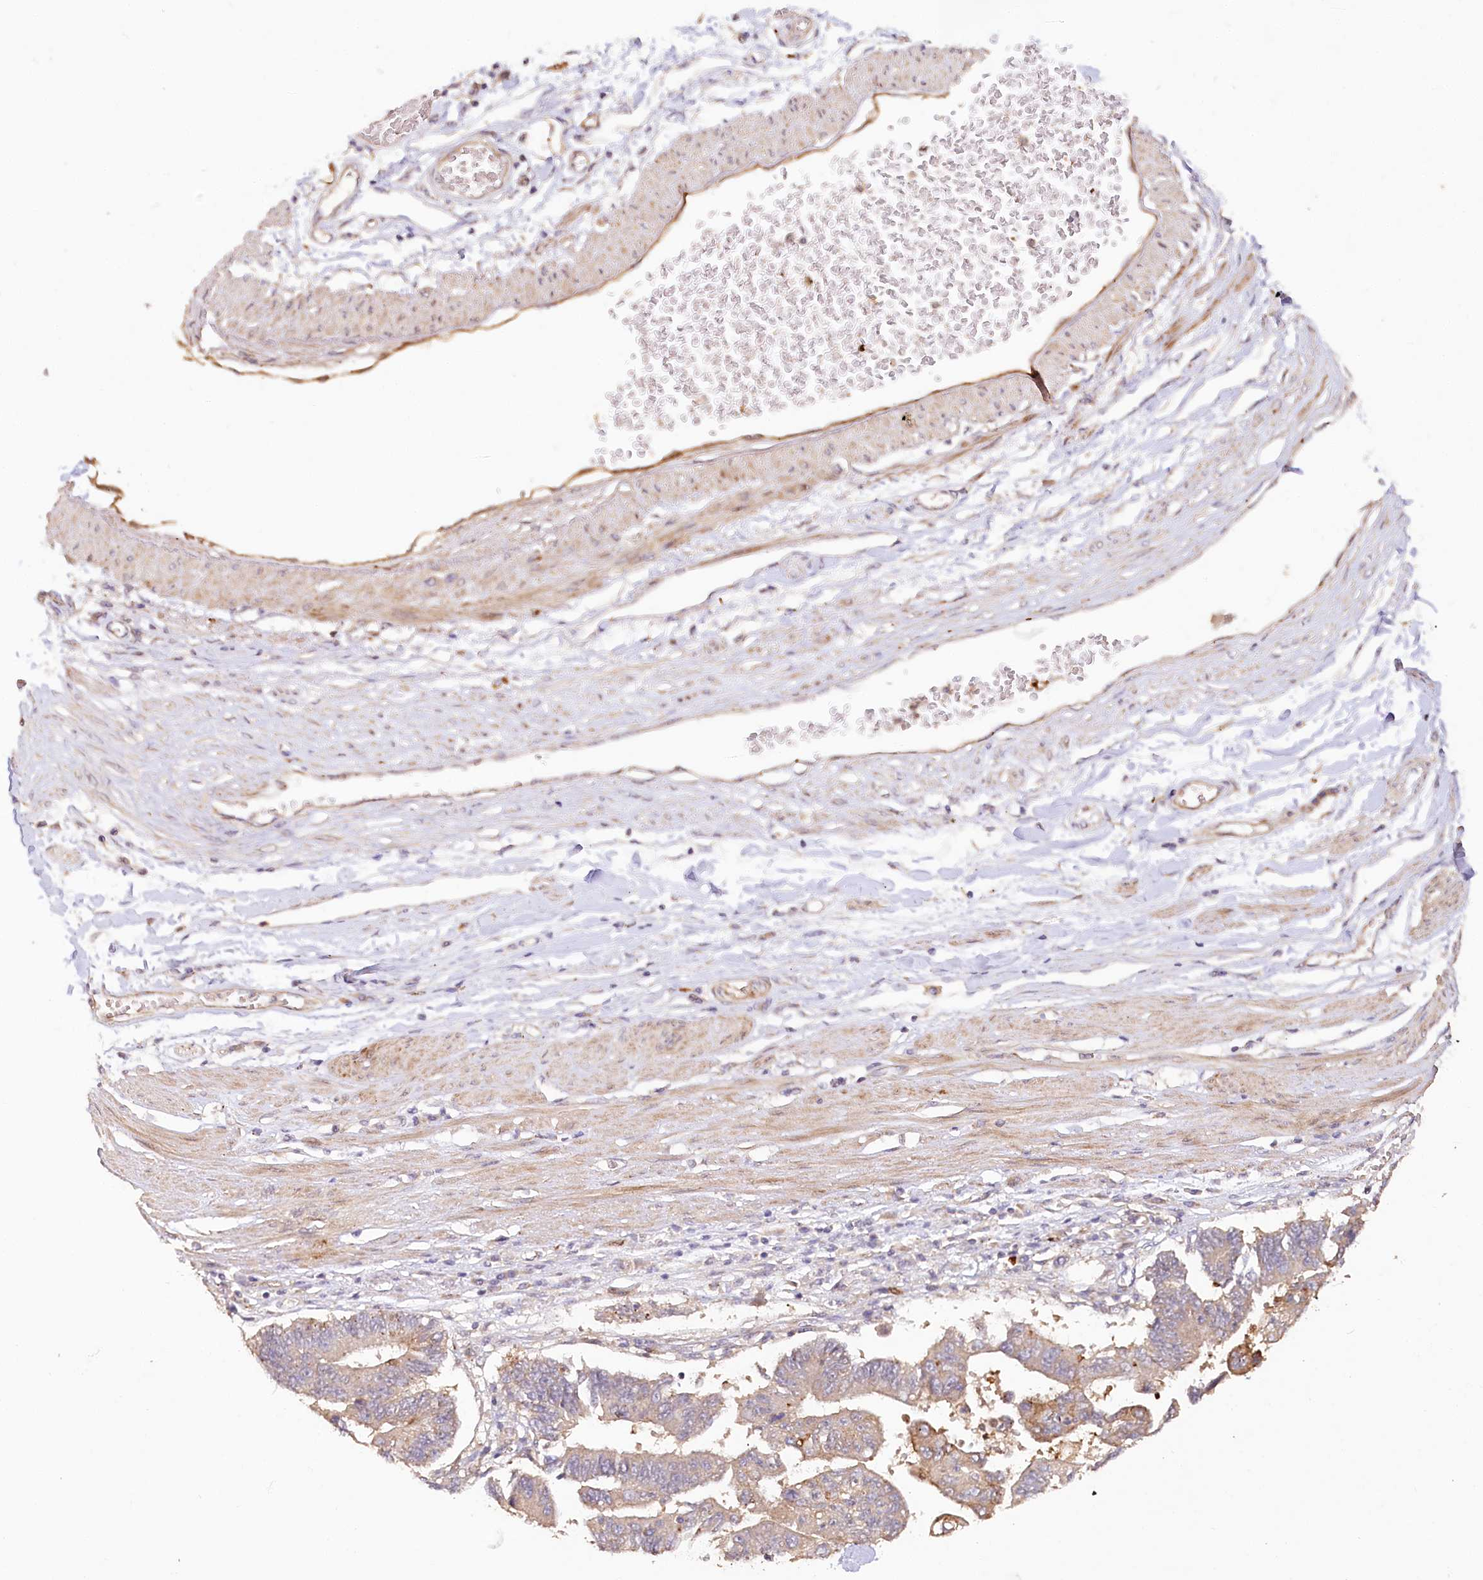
{"staining": {"intensity": "moderate", "quantity": "<25%", "location": "cytoplasmic/membranous"}, "tissue": "stomach cancer", "cell_type": "Tumor cells", "image_type": "cancer", "snomed": [{"axis": "morphology", "description": "Adenocarcinoma, NOS"}, {"axis": "topography", "description": "Stomach"}], "caption": "Protein staining shows moderate cytoplasmic/membranous staining in approximately <25% of tumor cells in stomach cancer (adenocarcinoma).", "gene": "IRAK1BP1", "patient": {"sex": "male", "age": 59}}